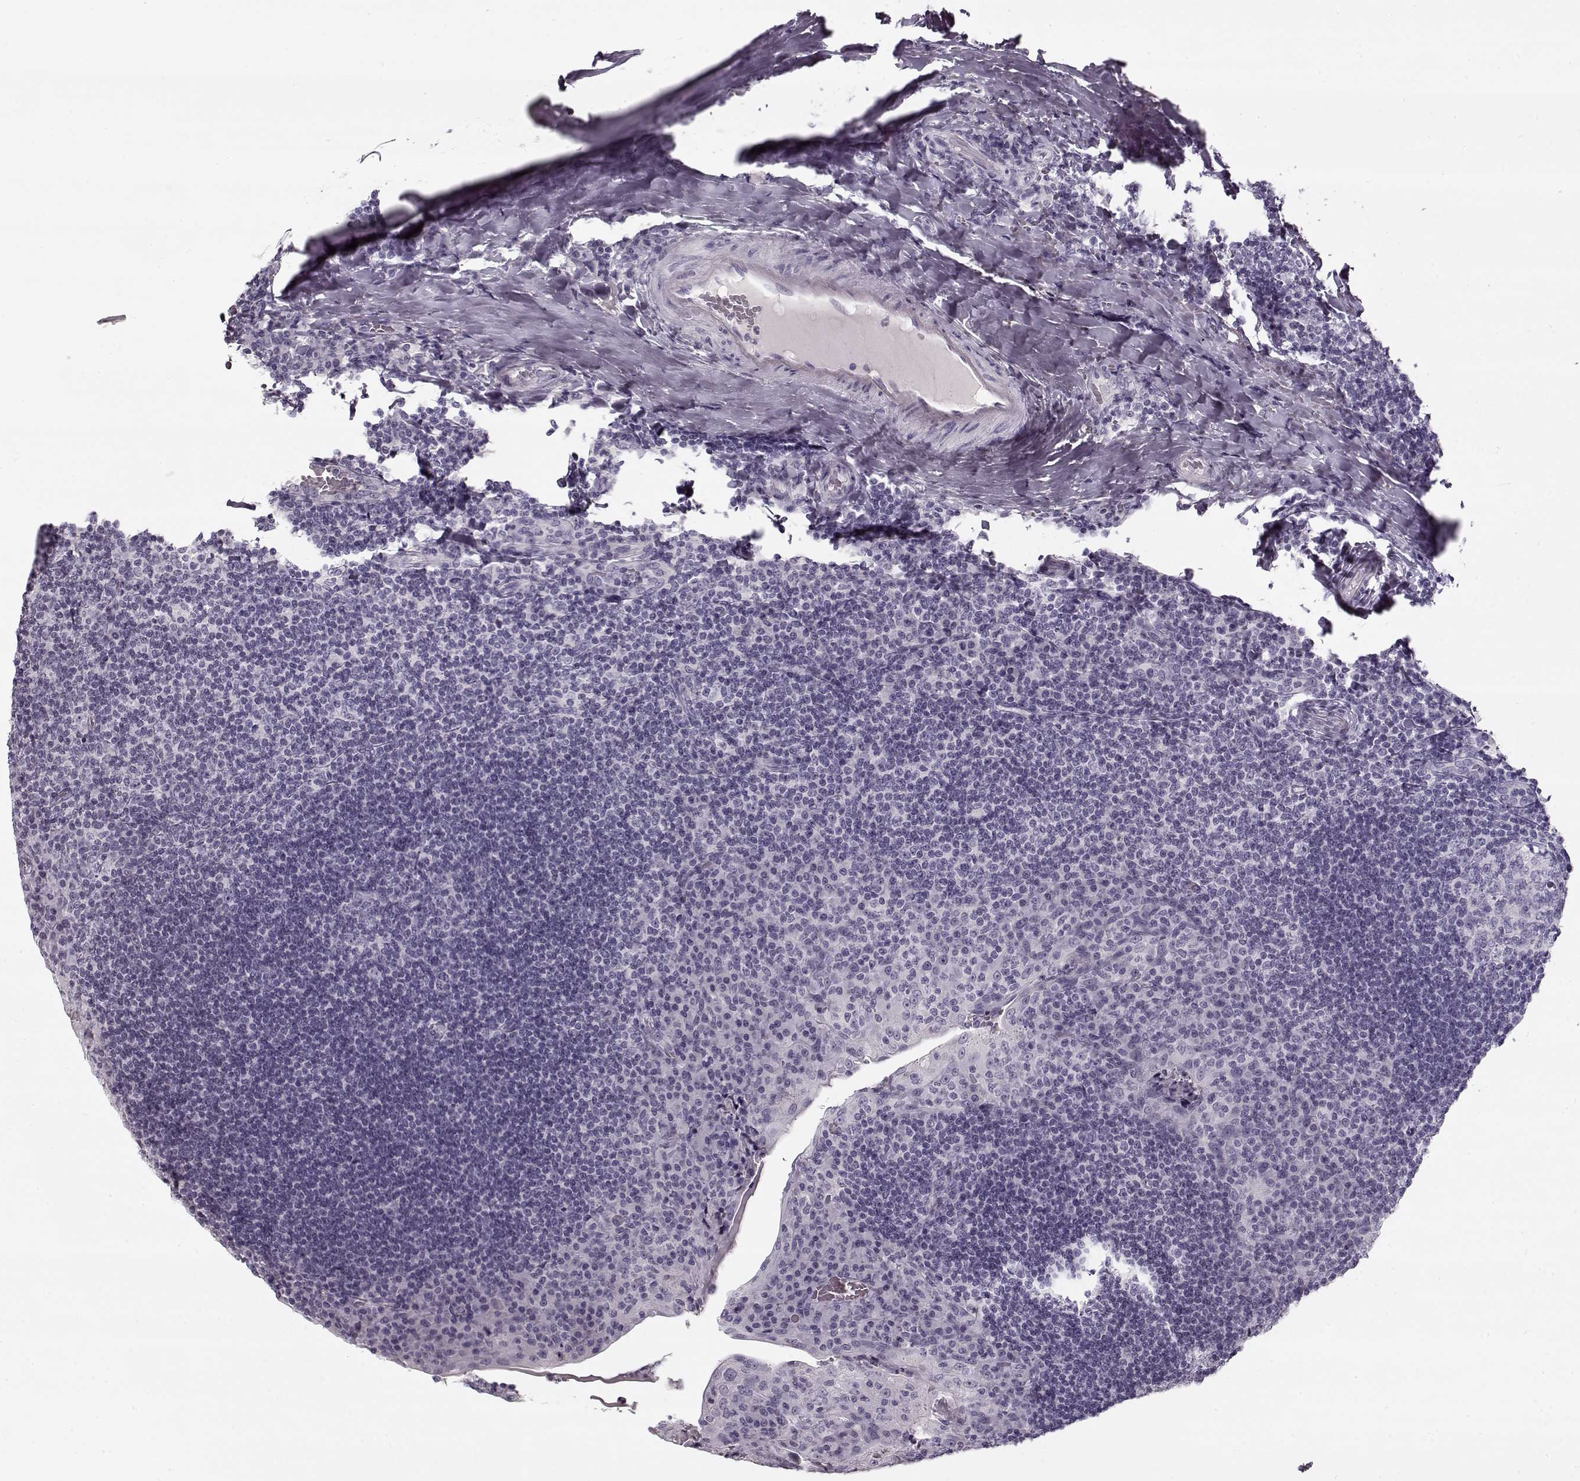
{"staining": {"intensity": "negative", "quantity": "none", "location": "none"}, "tissue": "tonsil", "cell_type": "Germinal center cells", "image_type": "normal", "snomed": [{"axis": "morphology", "description": "Normal tissue, NOS"}, {"axis": "topography", "description": "Tonsil"}], "caption": "This photomicrograph is of normal tonsil stained with immunohistochemistry to label a protein in brown with the nuclei are counter-stained blue. There is no expression in germinal center cells.", "gene": "PNMT", "patient": {"sex": "male", "age": 17}}